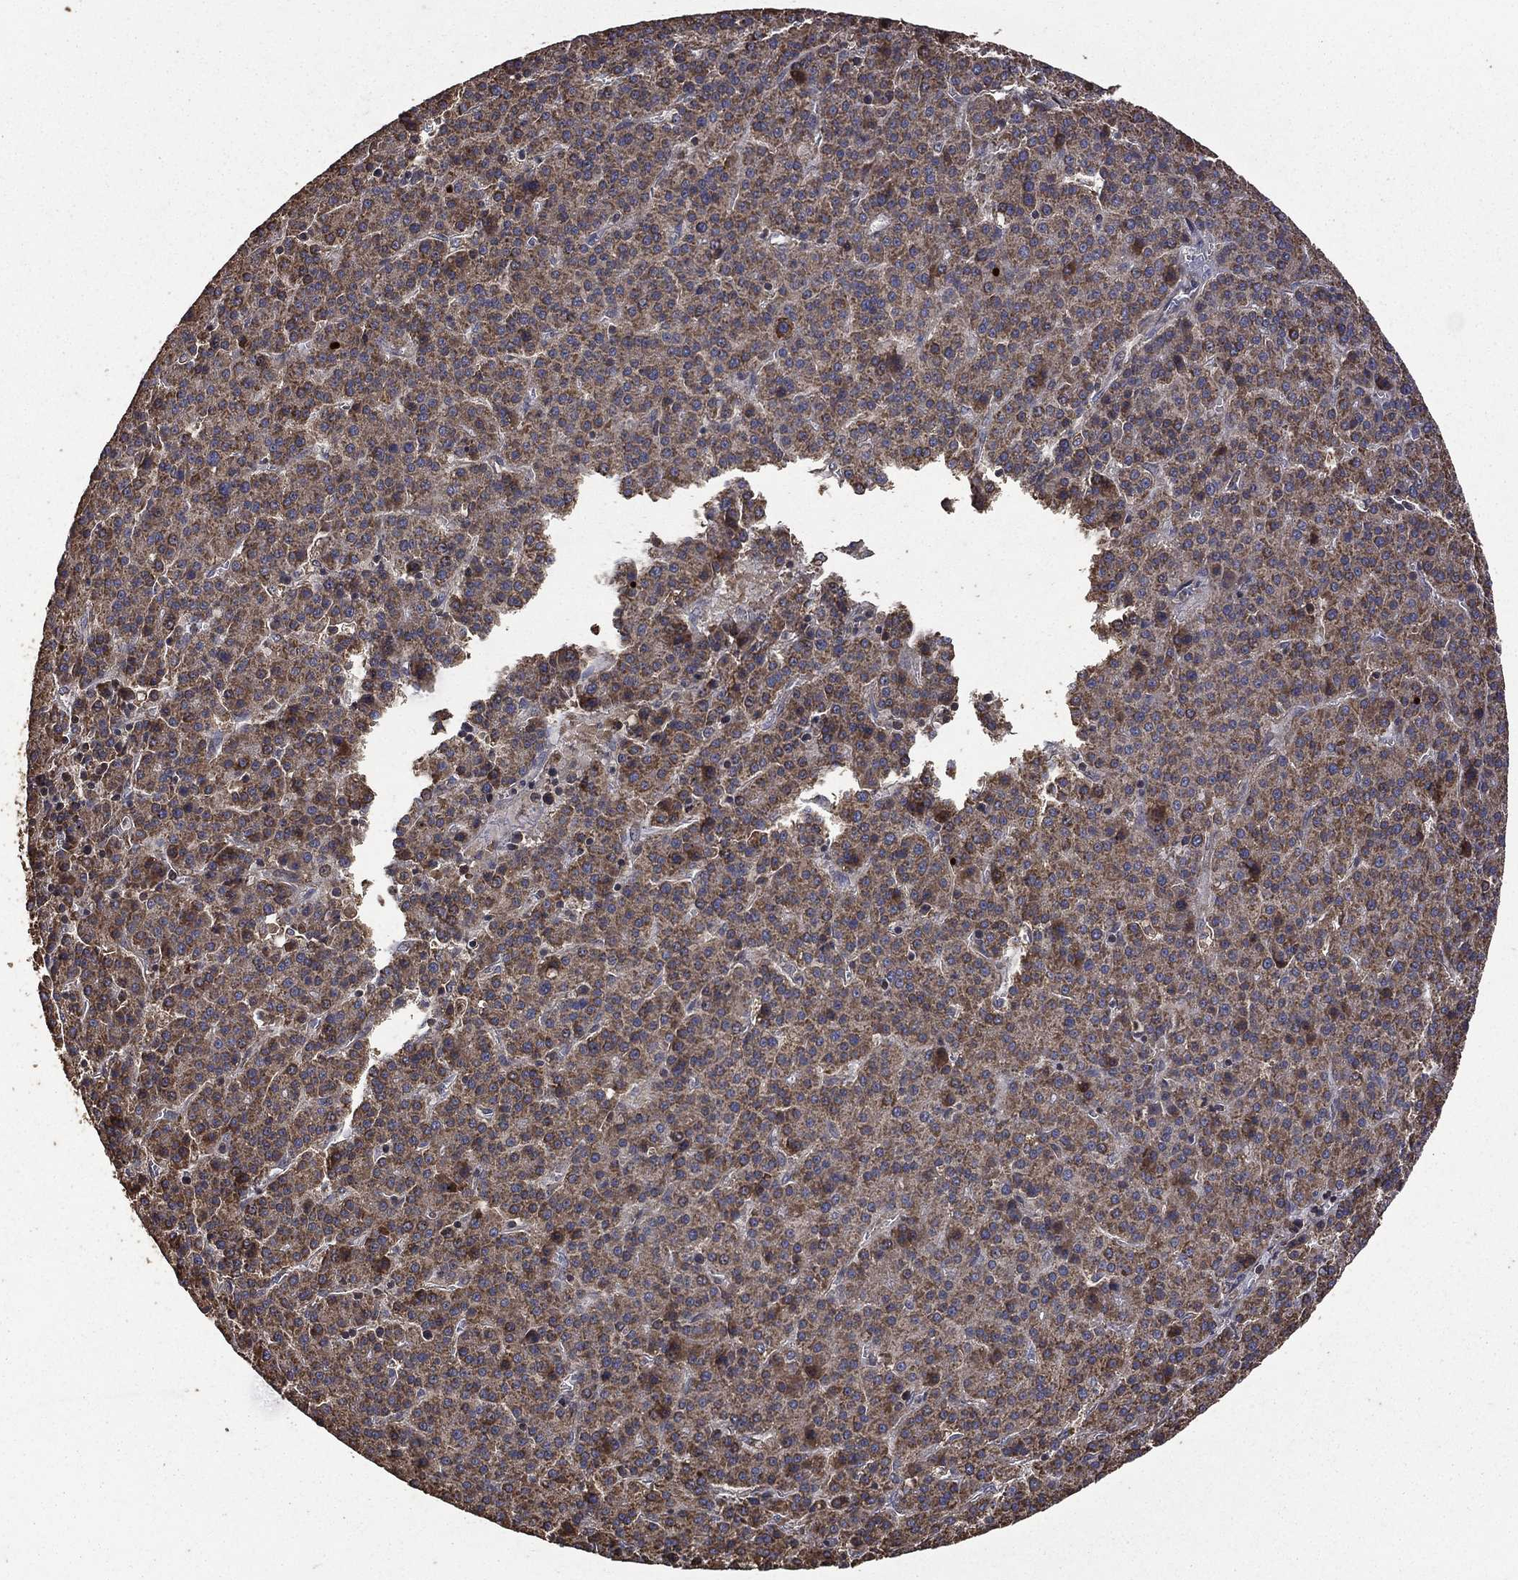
{"staining": {"intensity": "moderate", "quantity": ">75%", "location": "cytoplasmic/membranous"}, "tissue": "liver cancer", "cell_type": "Tumor cells", "image_type": "cancer", "snomed": [{"axis": "morphology", "description": "Carcinoma, Hepatocellular, NOS"}, {"axis": "topography", "description": "Liver"}], "caption": "Liver cancer (hepatocellular carcinoma) stained with a protein marker exhibits moderate staining in tumor cells.", "gene": "METTL27", "patient": {"sex": "female", "age": 58}}